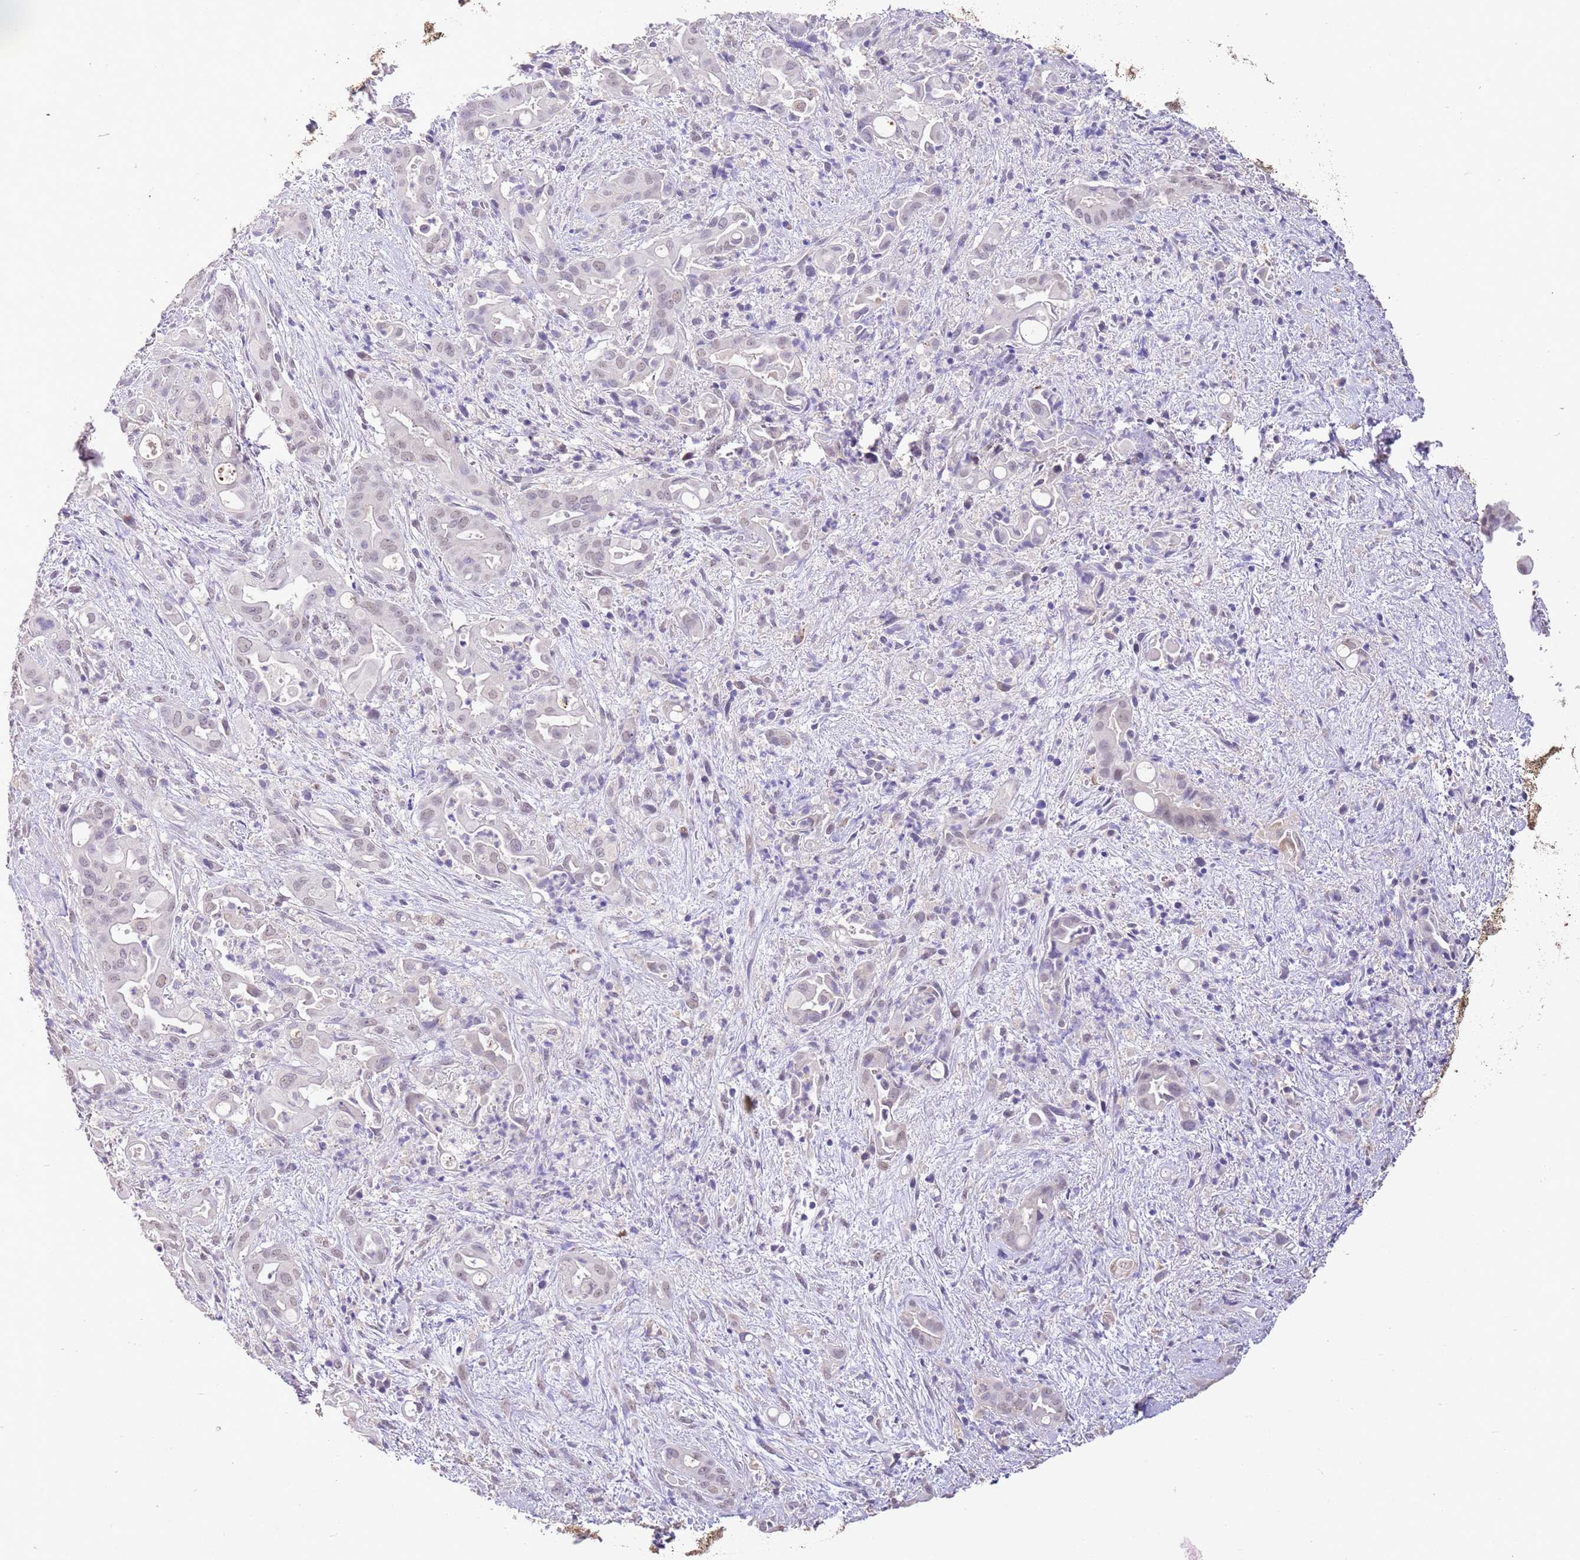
{"staining": {"intensity": "weak", "quantity": ">75%", "location": "nuclear"}, "tissue": "liver cancer", "cell_type": "Tumor cells", "image_type": "cancer", "snomed": [{"axis": "morphology", "description": "Cholangiocarcinoma"}, {"axis": "topography", "description": "Liver"}], "caption": "Cholangiocarcinoma (liver) tissue shows weak nuclear positivity in approximately >75% of tumor cells", "gene": "IZUMO4", "patient": {"sex": "female", "age": 68}}